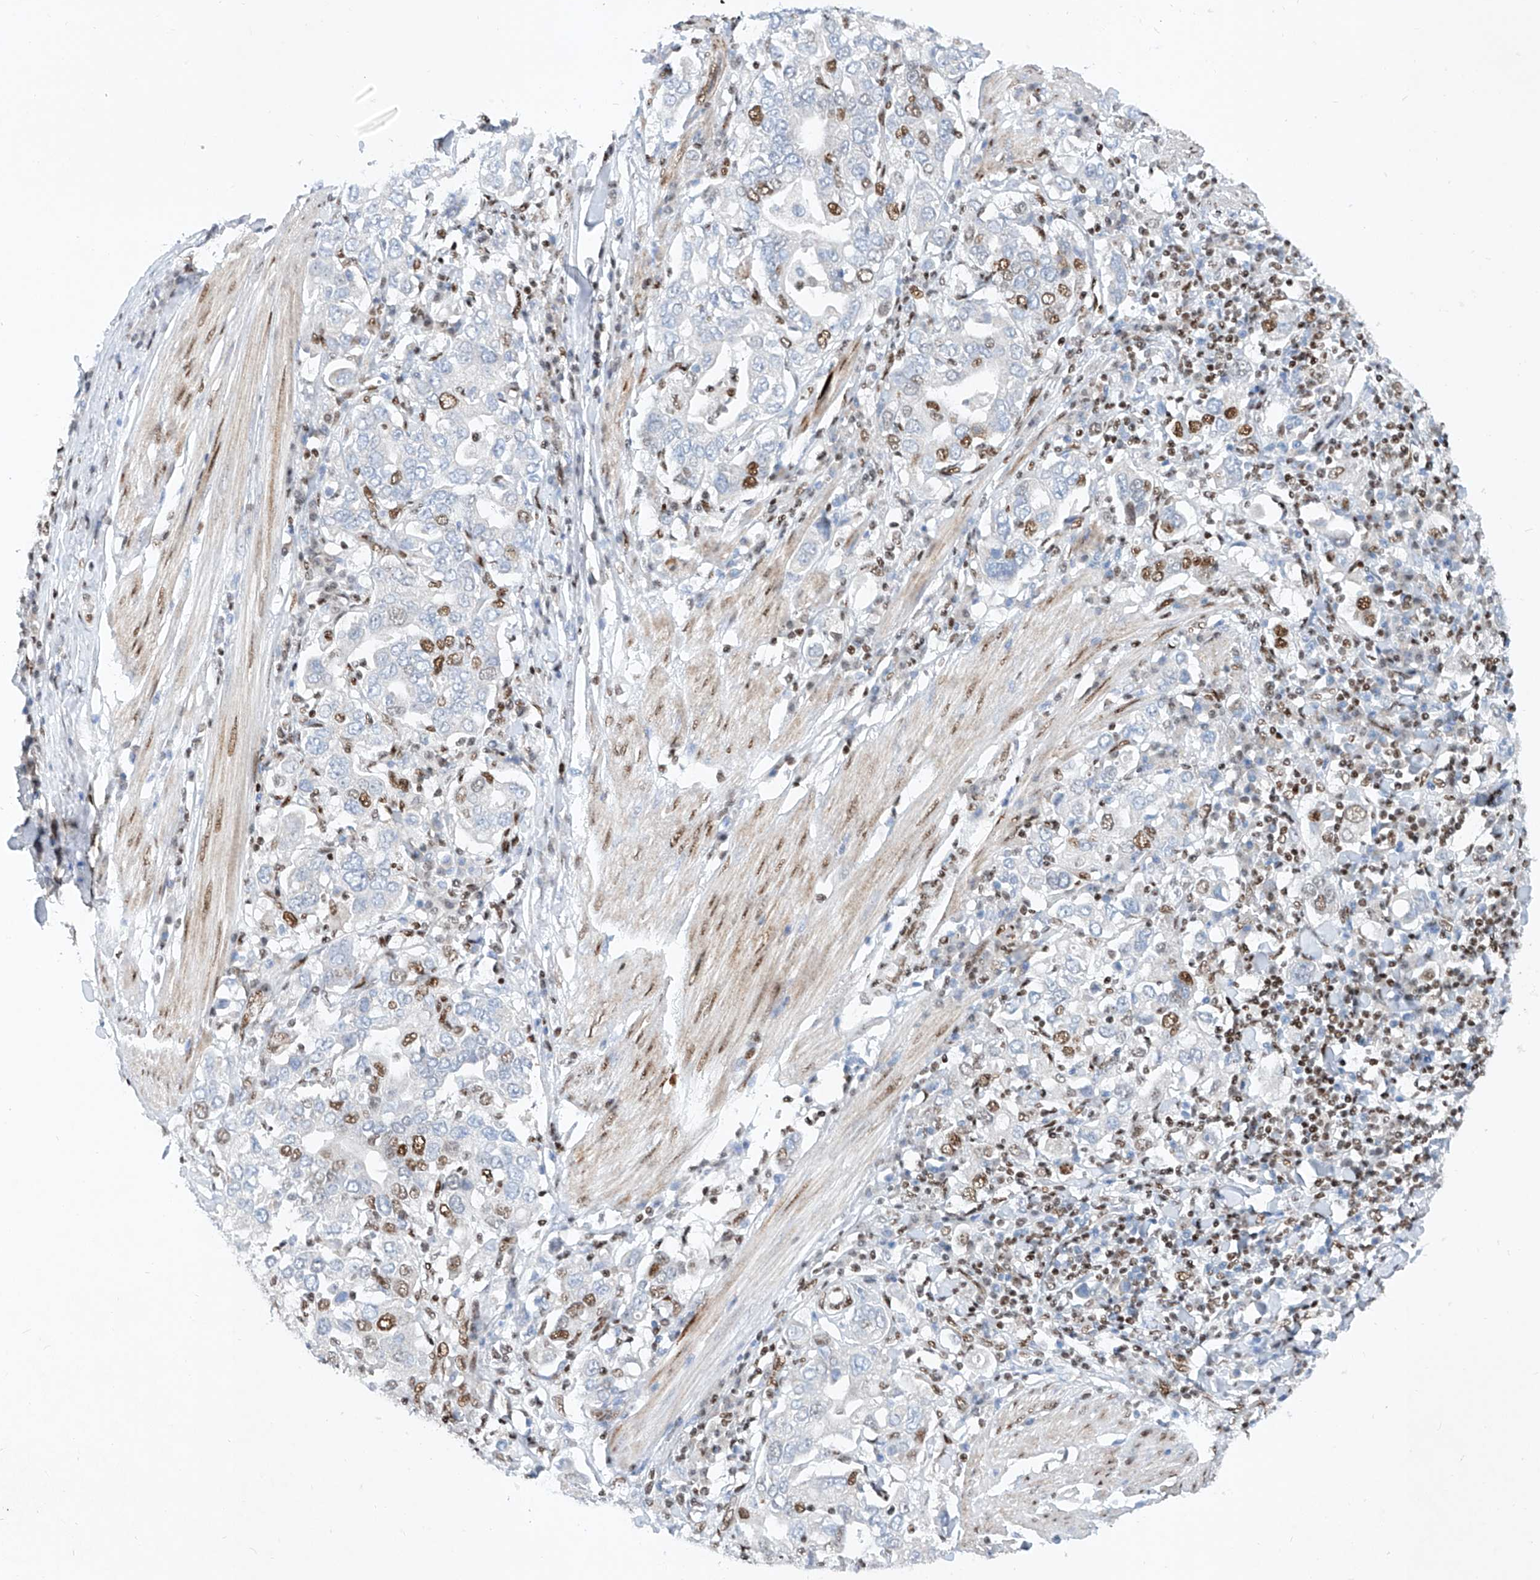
{"staining": {"intensity": "moderate", "quantity": "<25%", "location": "nuclear"}, "tissue": "stomach cancer", "cell_type": "Tumor cells", "image_type": "cancer", "snomed": [{"axis": "morphology", "description": "Adenocarcinoma, NOS"}, {"axis": "topography", "description": "Stomach, upper"}], "caption": "The histopathology image demonstrates immunohistochemical staining of adenocarcinoma (stomach). There is moderate nuclear staining is appreciated in approximately <25% of tumor cells.", "gene": "TAF4", "patient": {"sex": "male", "age": 62}}